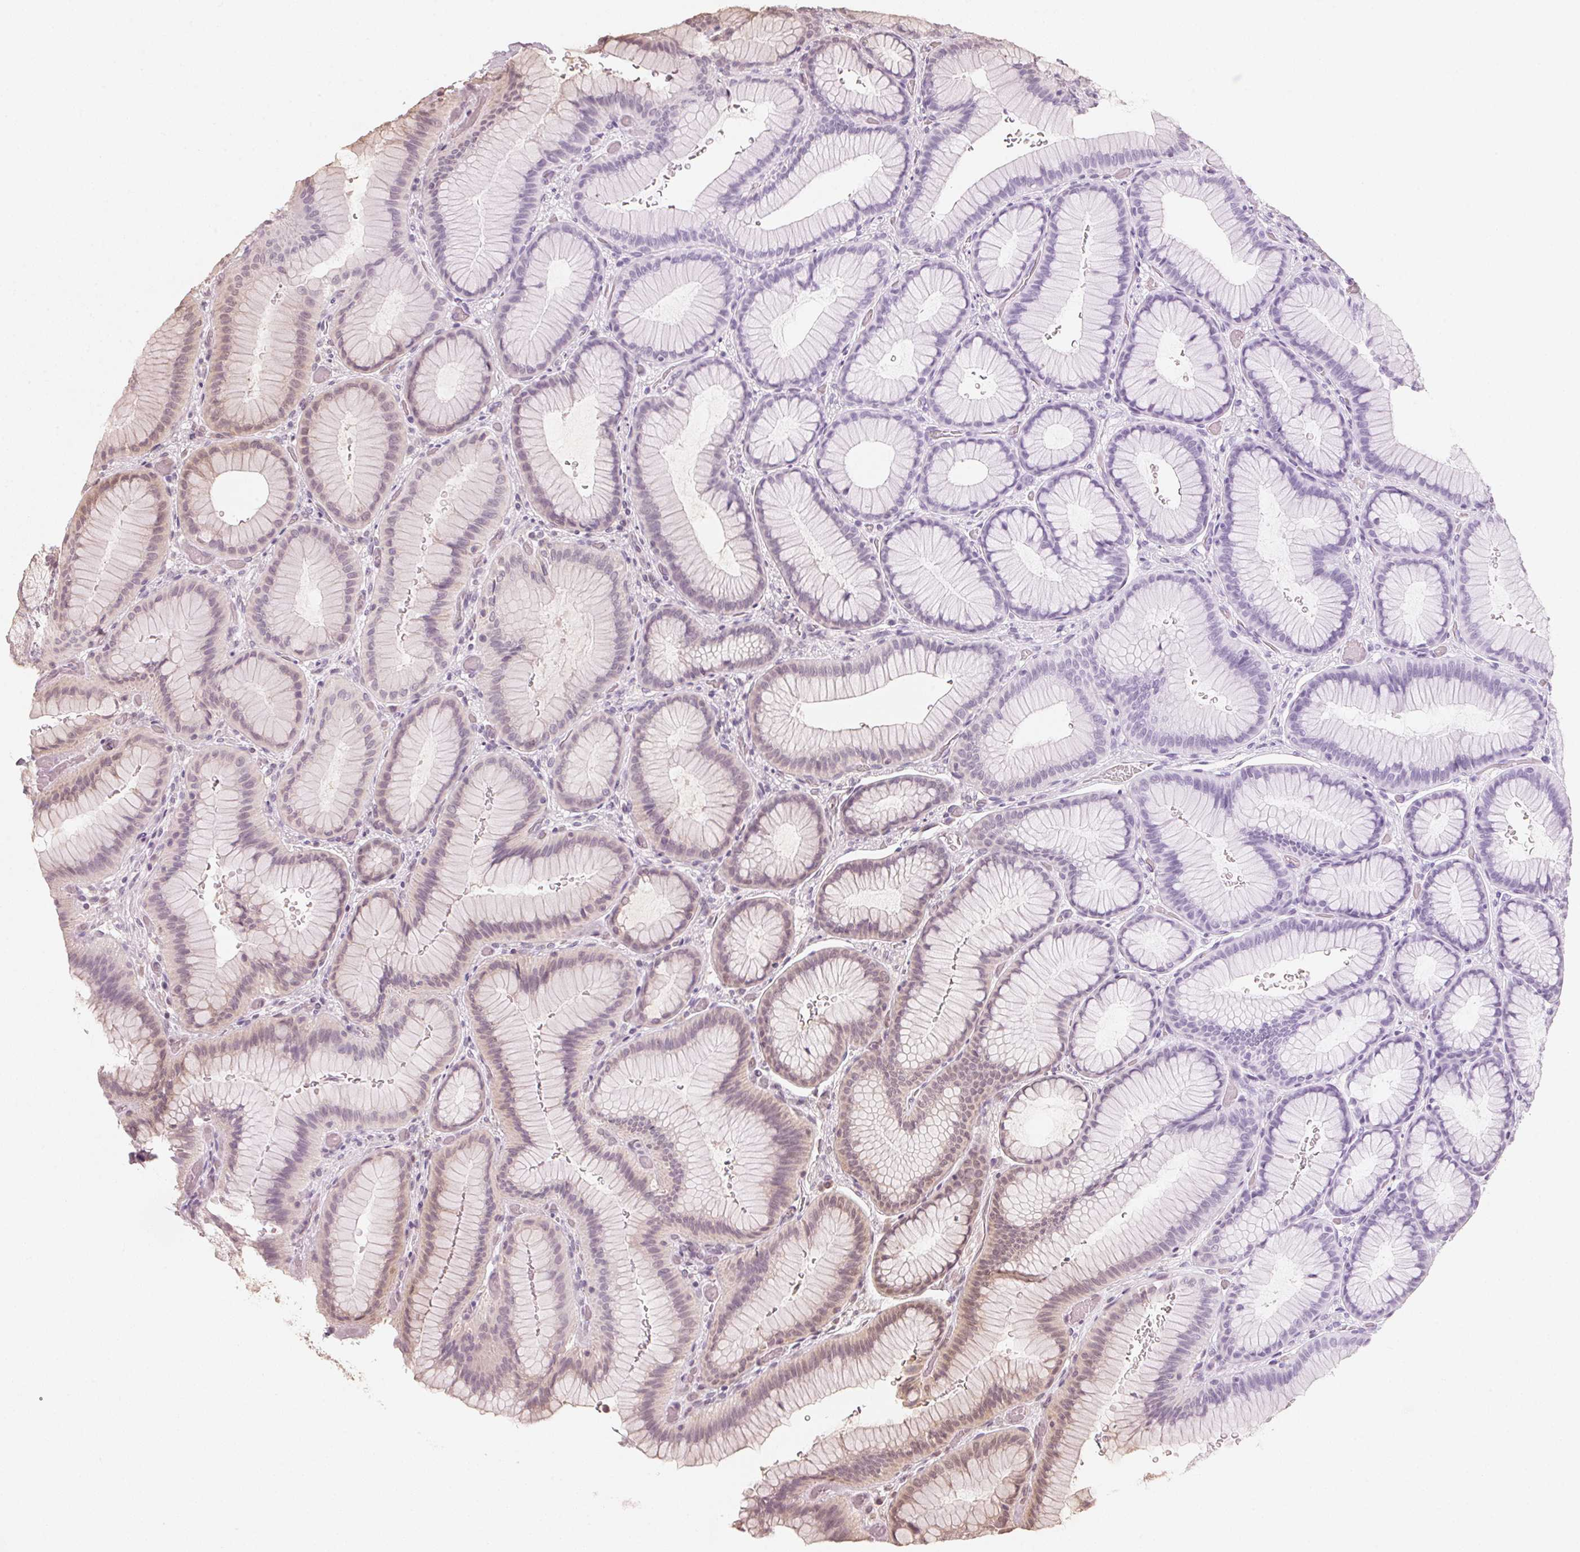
{"staining": {"intensity": "moderate", "quantity": "25%-75%", "location": "cytoplasmic/membranous,nuclear"}, "tissue": "stomach", "cell_type": "Glandular cells", "image_type": "normal", "snomed": [{"axis": "morphology", "description": "Normal tissue, NOS"}, {"axis": "morphology", "description": "Adenocarcinoma, NOS"}, {"axis": "morphology", "description": "Adenocarcinoma, High grade"}, {"axis": "topography", "description": "Stomach, upper"}, {"axis": "topography", "description": "Stomach"}], "caption": "A high-resolution photomicrograph shows immunohistochemistry staining of unremarkable stomach, which reveals moderate cytoplasmic/membranous,nuclear expression in approximately 25%-75% of glandular cells. Nuclei are stained in blue.", "gene": "C2orf73", "patient": {"sex": "female", "age": 65}}